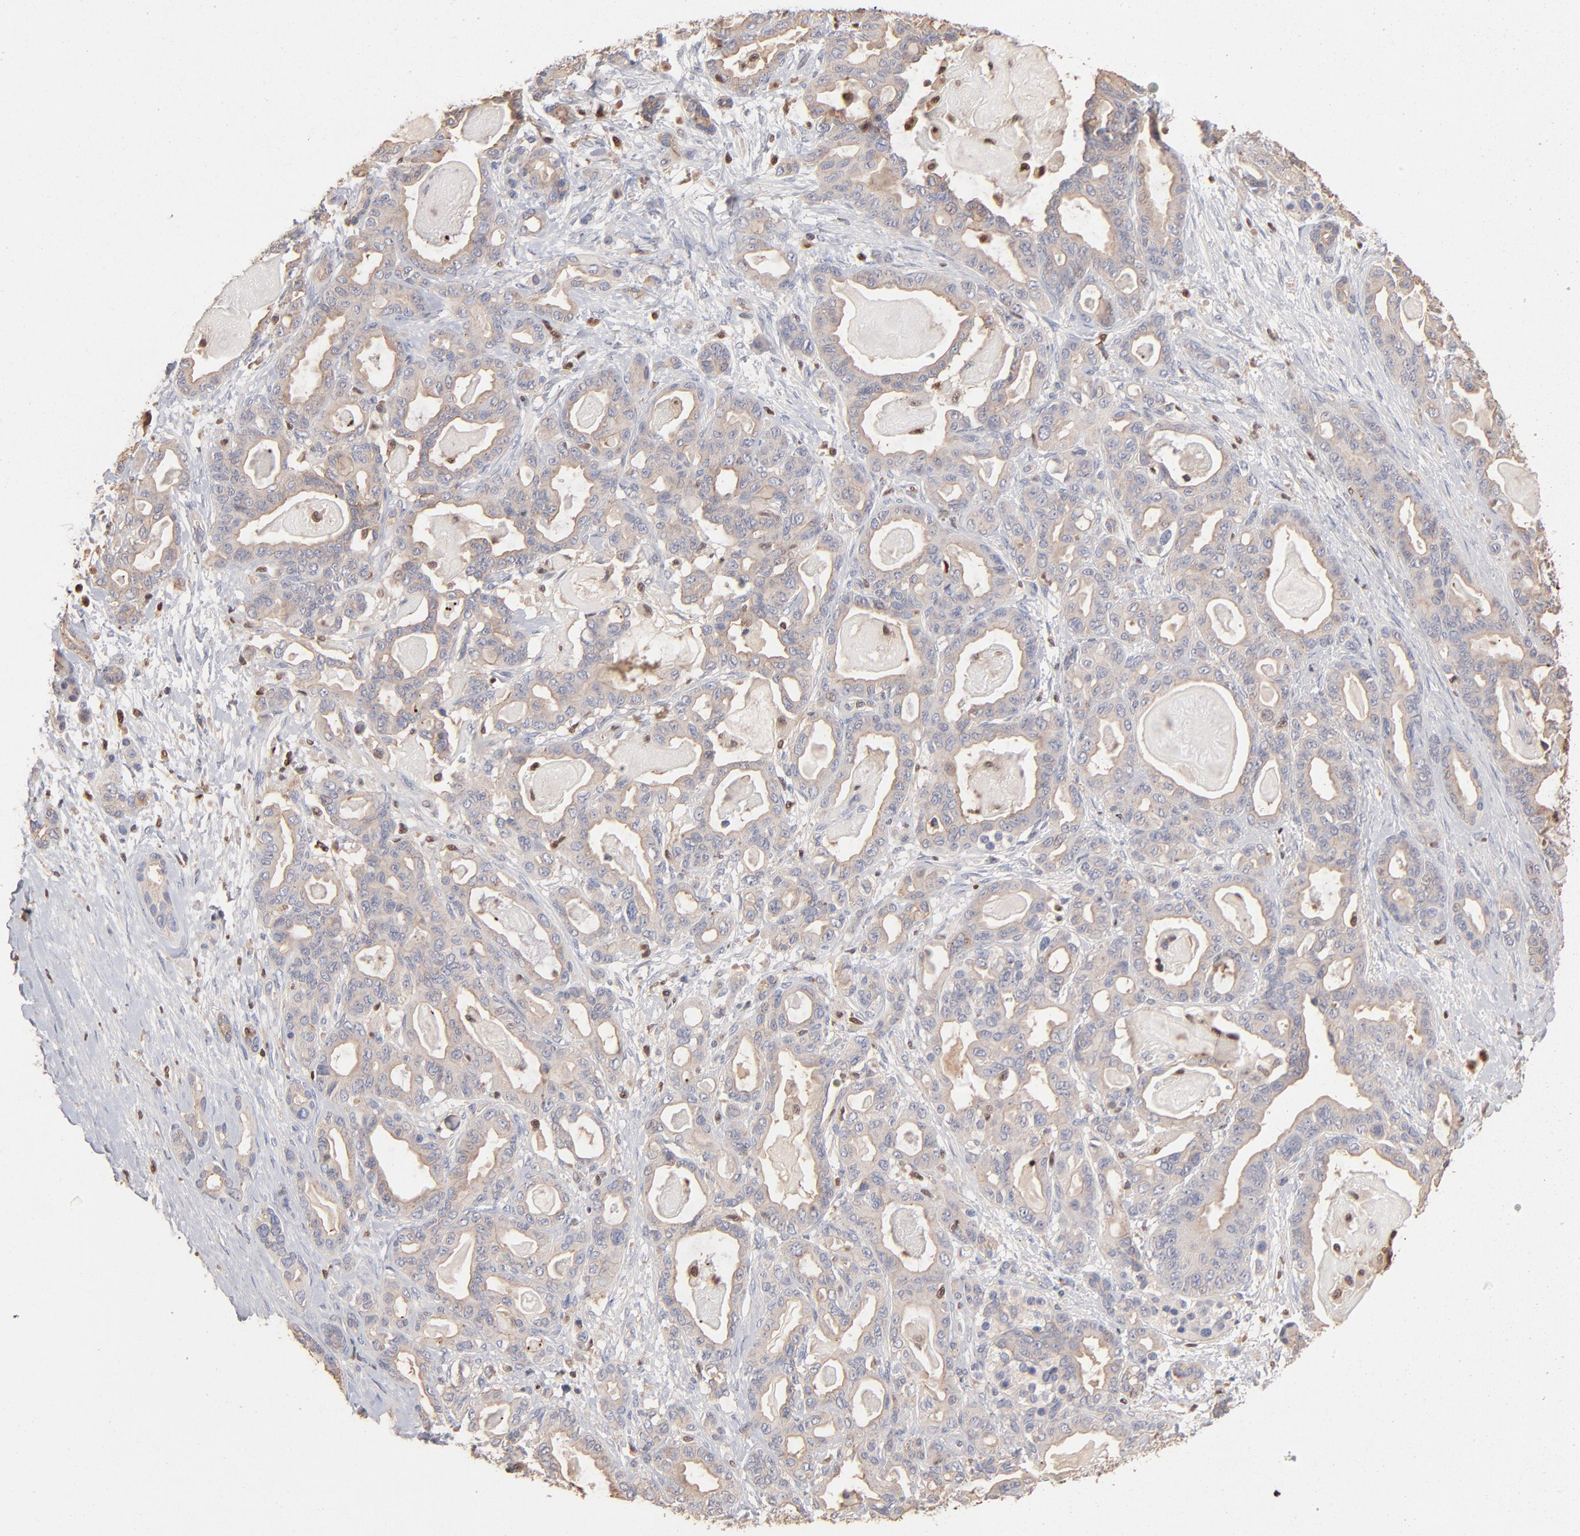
{"staining": {"intensity": "negative", "quantity": "none", "location": "none"}, "tissue": "pancreatic cancer", "cell_type": "Tumor cells", "image_type": "cancer", "snomed": [{"axis": "morphology", "description": "Adenocarcinoma, NOS"}, {"axis": "topography", "description": "Pancreas"}], "caption": "DAB immunohistochemical staining of pancreatic adenocarcinoma exhibits no significant positivity in tumor cells.", "gene": "ARHGEF6", "patient": {"sex": "male", "age": 63}}